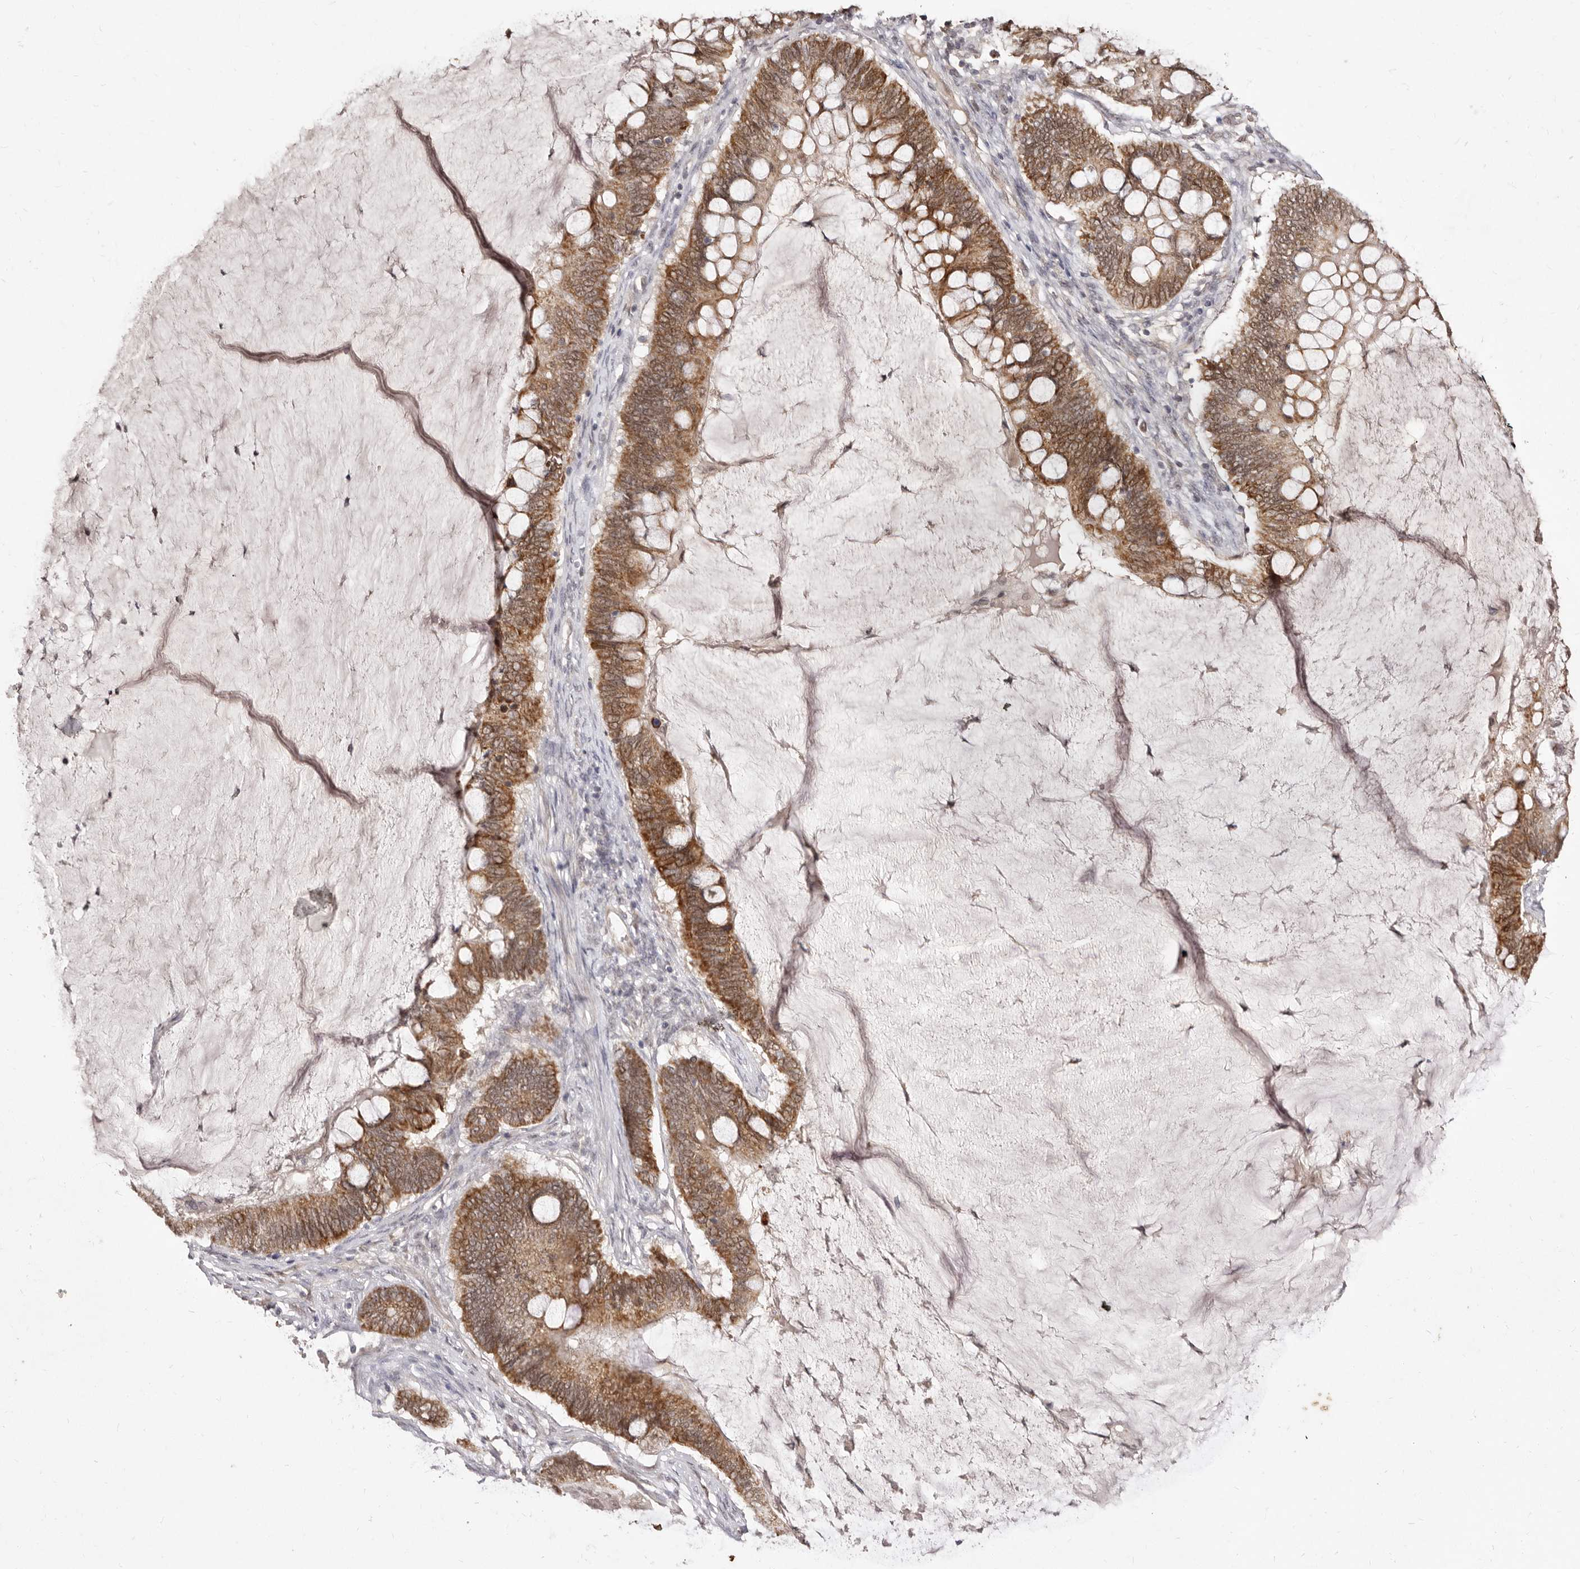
{"staining": {"intensity": "moderate", "quantity": ">75%", "location": "cytoplasmic/membranous,nuclear"}, "tissue": "ovarian cancer", "cell_type": "Tumor cells", "image_type": "cancer", "snomed": [{"axis": "morphology", "description": "Cystadenocarcinoma, mucinous, NOS"}, {"axis": "topography", "description": "Ovary"}], "caption": "Protein staining reveals moderate cytoplasmic/membranous and nuclear staining in about >75% of tumor cells in ovarian cancer (mucinous cystadenocarcinoma).", "gene": "LCORL", "patient": {"sex": "female", "age": 61}}